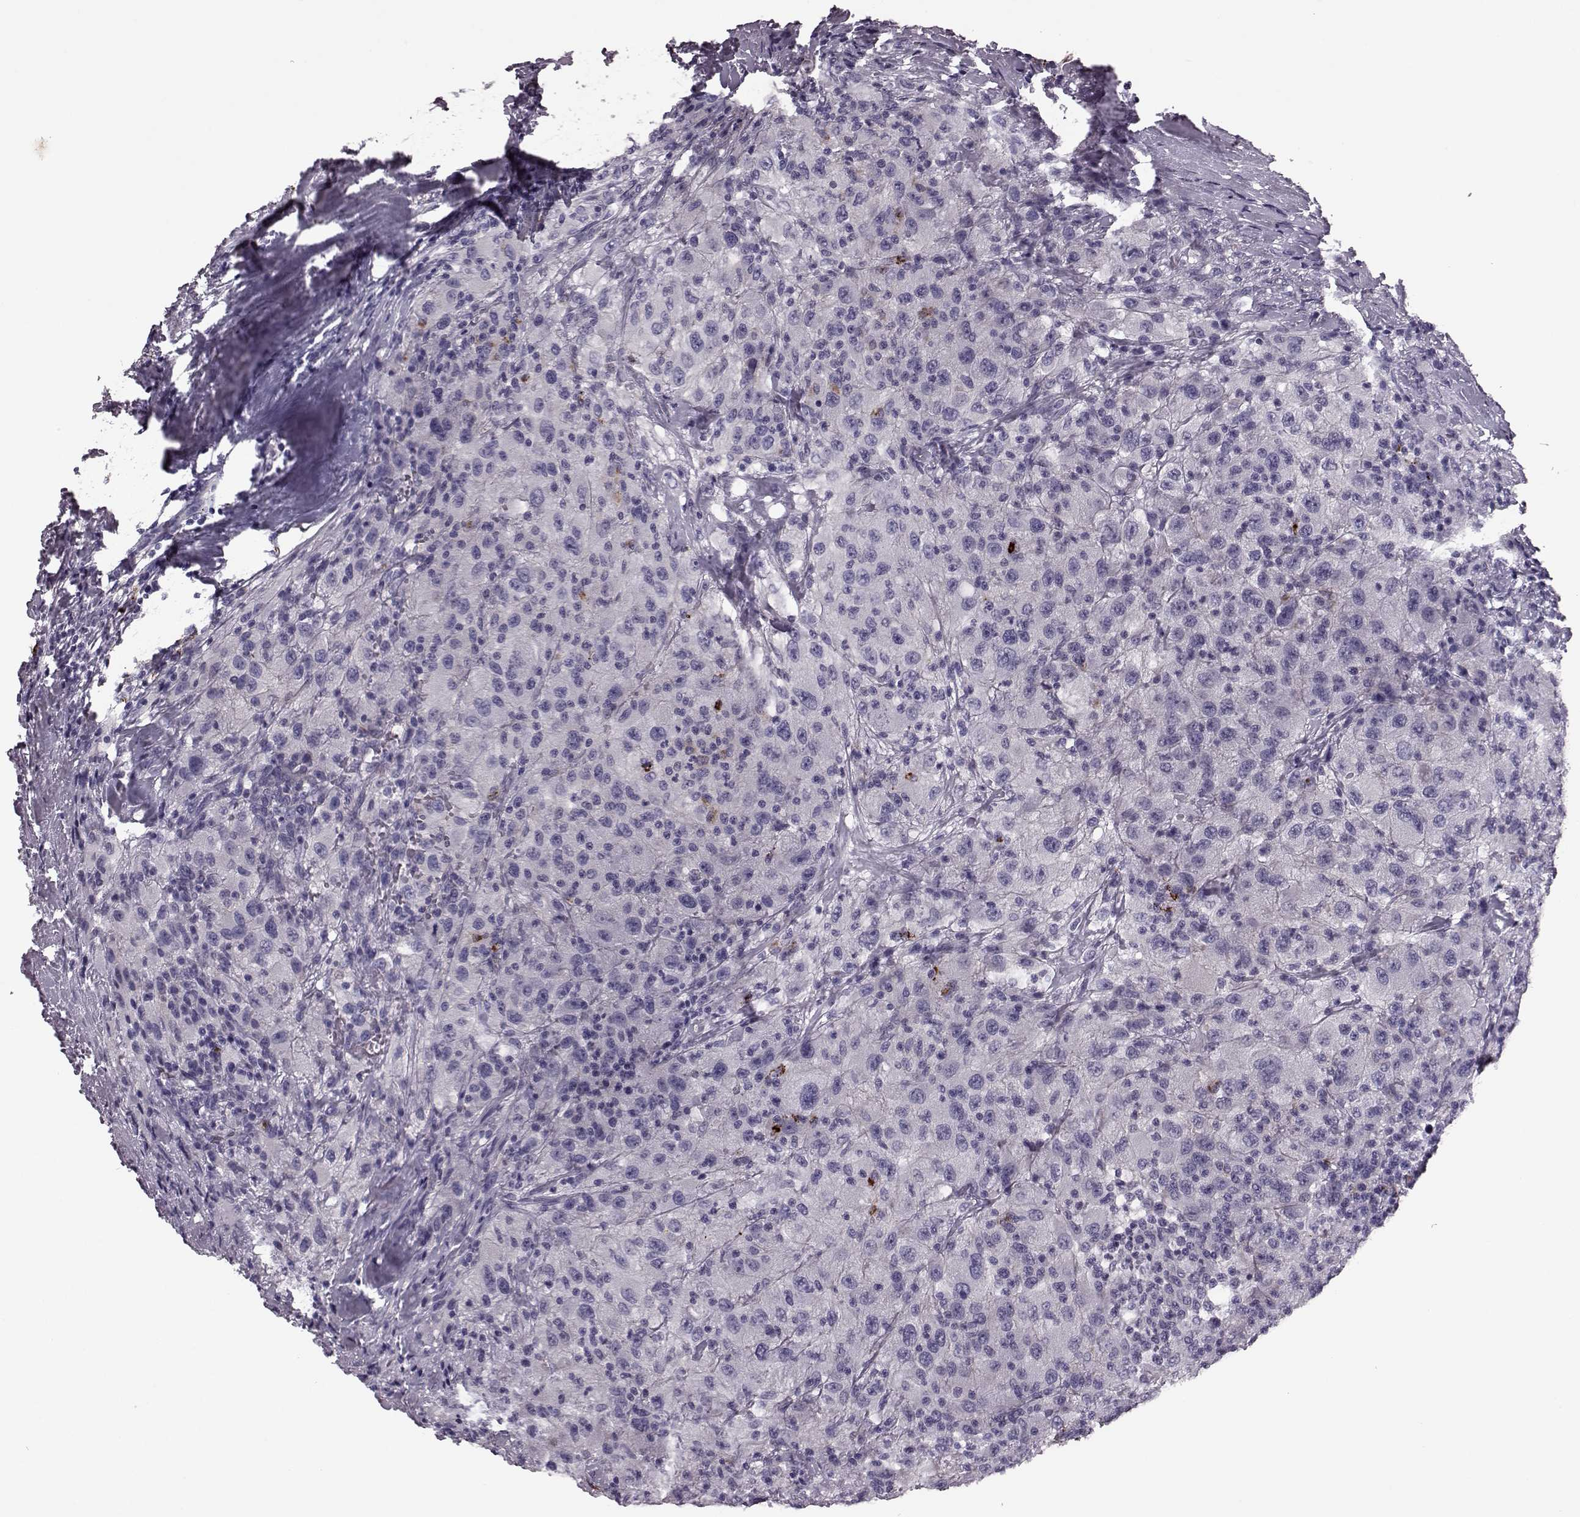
{"staining": {"intensity": "negative", "quantity": "none", "location": "none"}, "tissue": "renal cancer", "cell_type": "Tumor cells", "image_type": "cancer", "snomed": [{"axis": "morphology", "description": "Adenocarcinoma, NOS"}, {"axis": "topography", "description": "Kidney"}], "caption": "Immunohistochemistry (IHC) image of renal cancer stained for a protein (brown), which demonstrates no expression in tumor cells.", "gene": "SNTG1", "patient": {"sex": "female", "age": 67}}